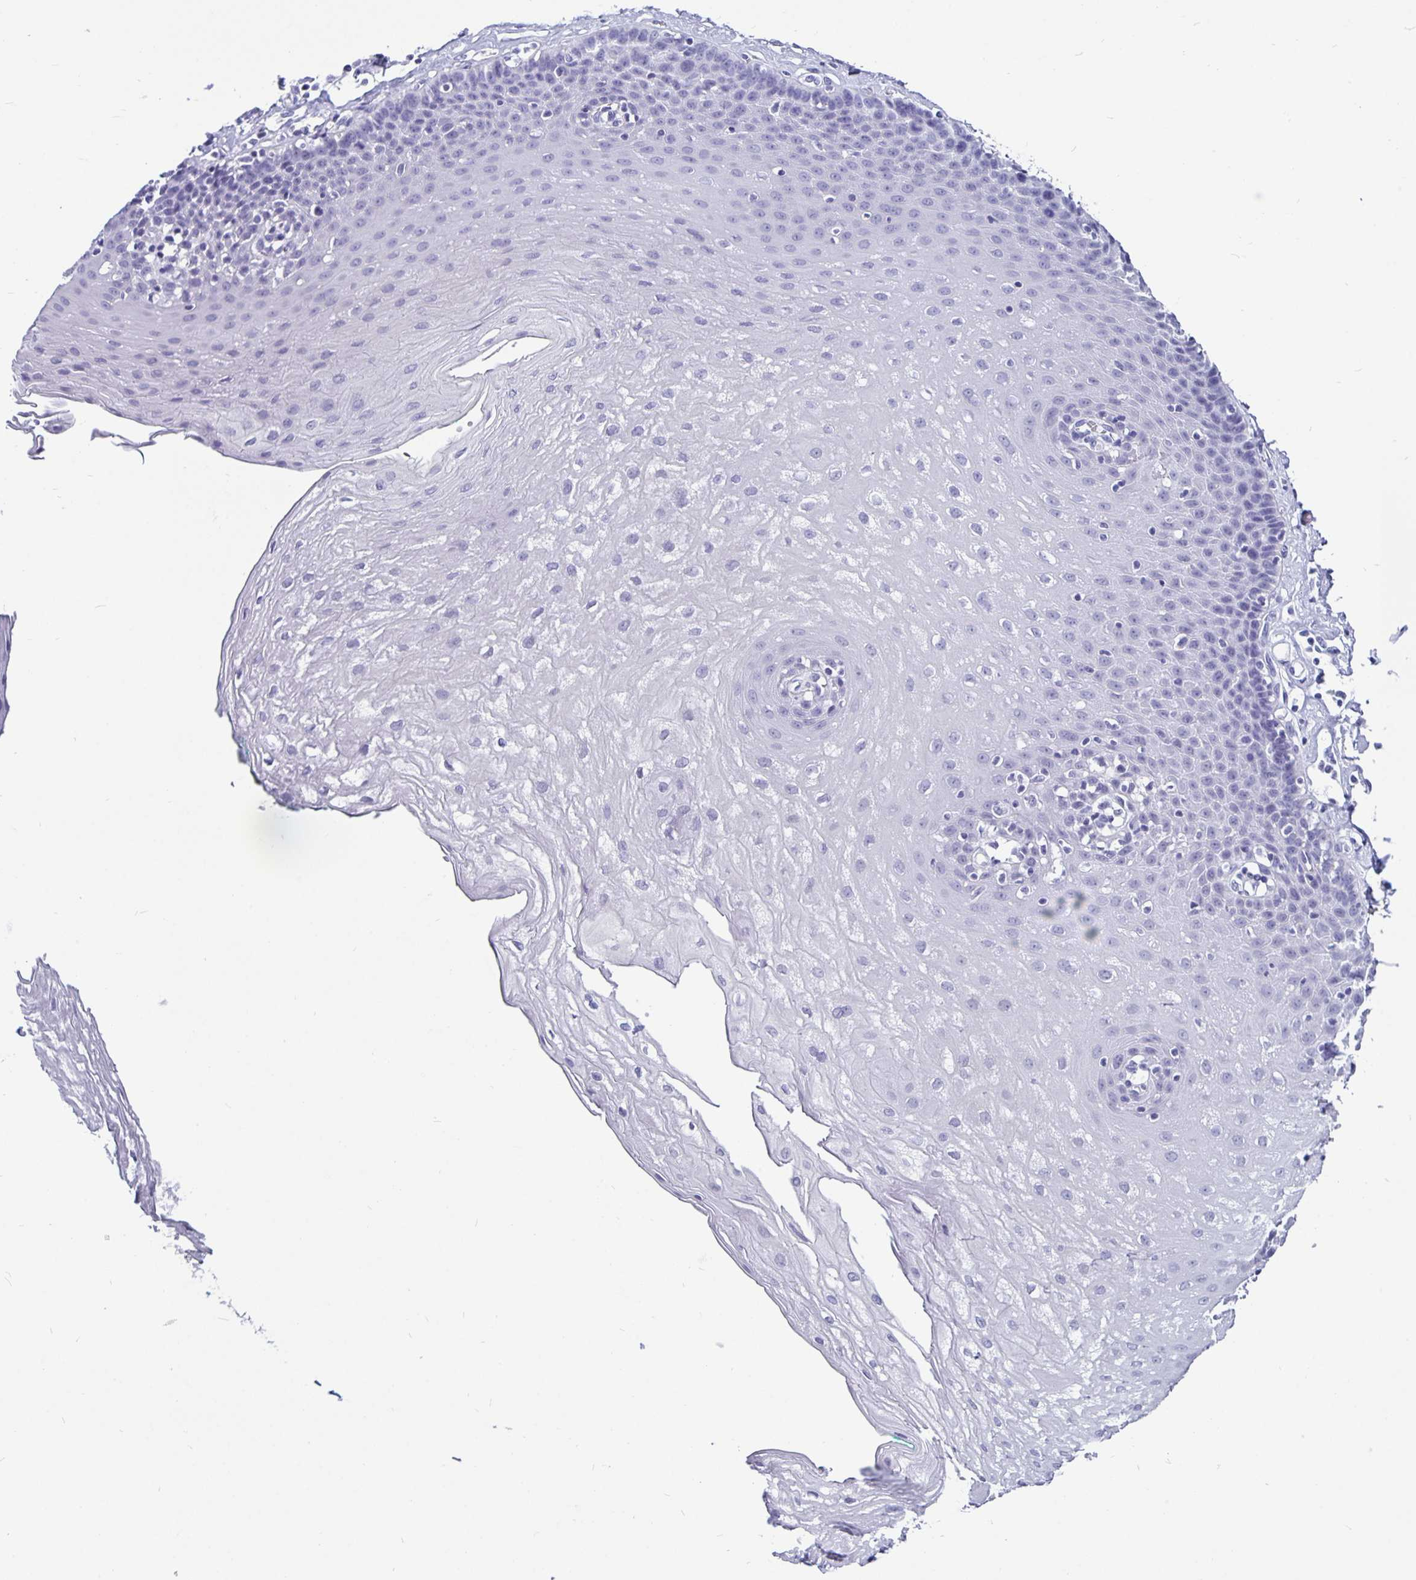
{"staining": {"intensity": "negative", "quantity": "none", "location": "none"}, "tissue": "esophagus", "cell_type": "Squamous epithelial cells", "image_type": "normal", "snomed": [{"axis": "morphology", "description": "Normal tissue, NOS"}, {"axis": "topography", "description": "Esophagus"}], "caption": "Immunohistochemistry (IHC) of normal esophagus reveals no expression in squamous epithelial cells. (DAB (3,3'-diaminobenzidine) immunohistochemistry with hematoxylin counter stain).", "gene": "ODF3B", "patient": {"sex": "female", "age": 81}}